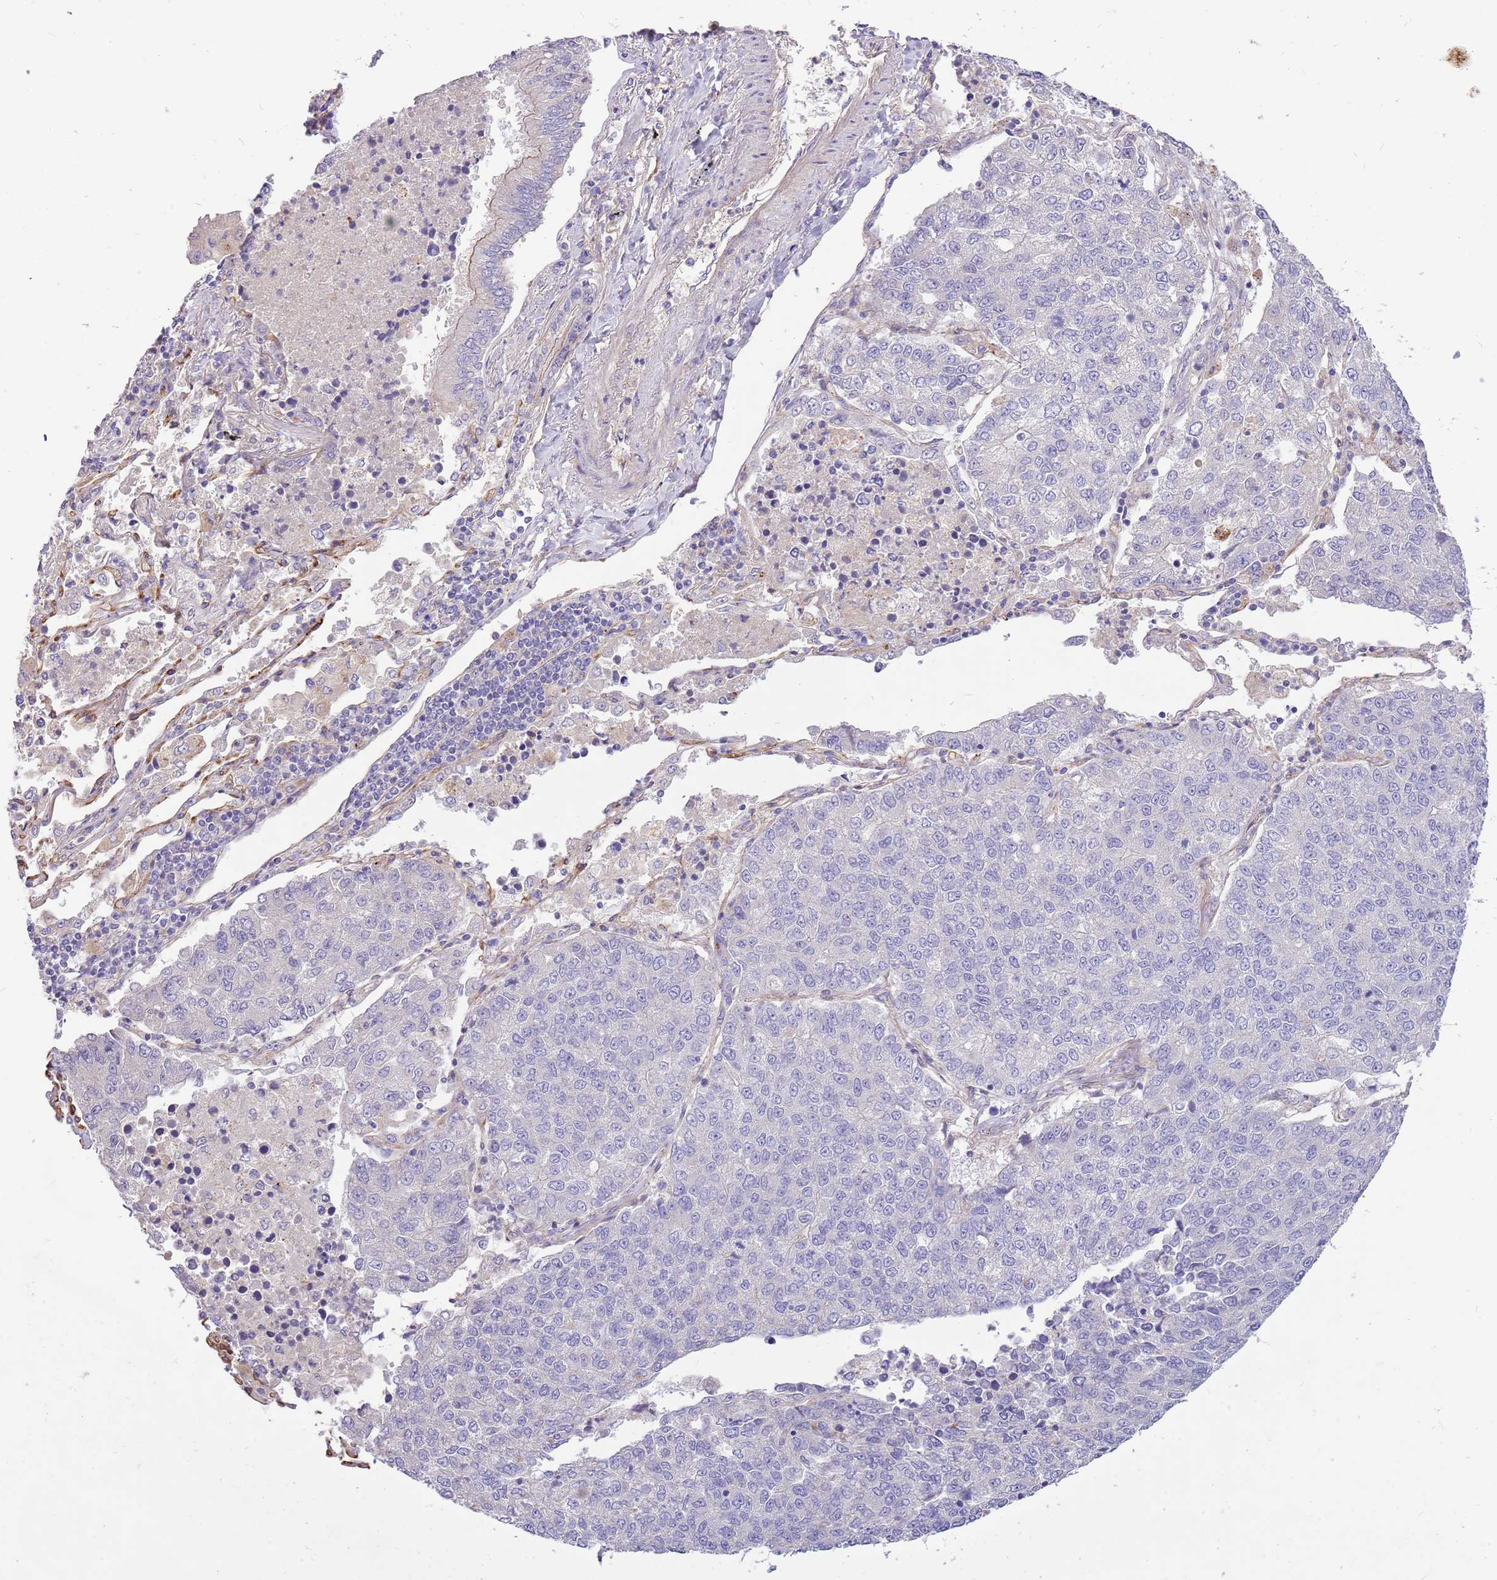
{"staining": {"intensity": "negative", "quantity": "none", "location": "none"}, "tissue": "lung cancer", "cell_type": "Tumor cells", "image_type": "cancer", "snomed": [{"axis": "morphology", "description": "Squamous cell carcinoma, NOS"}, {"axis": "topography", "description": "Lung"}], "caption": "Immunohistochemical staining of human squamous cell carcinoma (lung) demonstrates no significant staining in tumor cells. The staining is performed using DAB (3,3'-diaminobenzidine) brown chromogen with nuclei counter-stained in using hematoxylin.", "gene": "NTN4", "patient": {"sex": "female", "age": 70}}